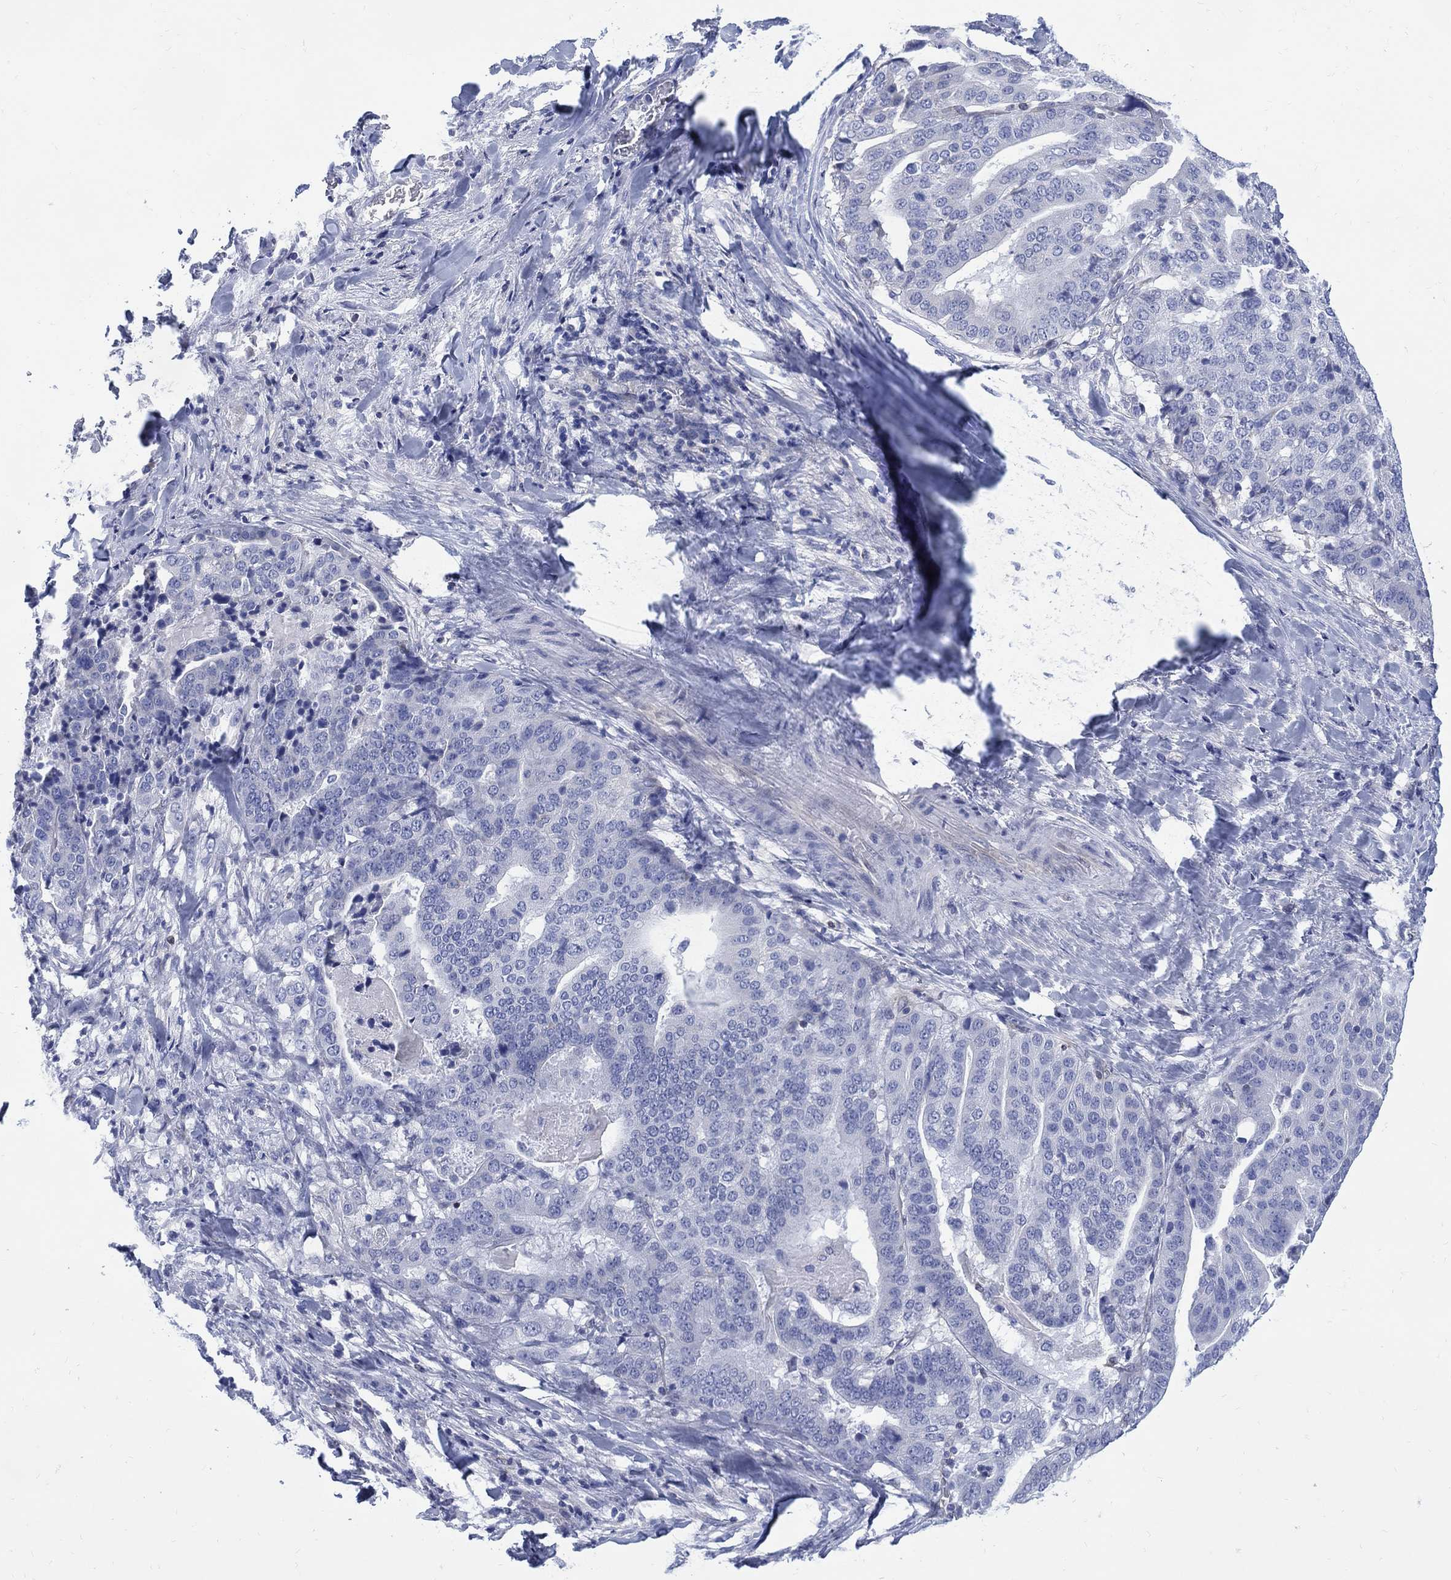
{"staining": {"intensity": "negative", "quantity": "none", "location": "none"}, "tissue": "stomach cancer", "cell_type": "Tumor cells", "image_type": "cancer", "snomed": [{"axis": "morphology", "description": "Adenocarcinoma, NOS"}, {"axis": "topography", "description": "Stomach"}], "caption": "Stomach adenocarcinoma was stained to show a protein in brown. There is no significant expression in tumor cells.", "gene": "DDI1", "patient": {"sex": "male", "age": 48}}